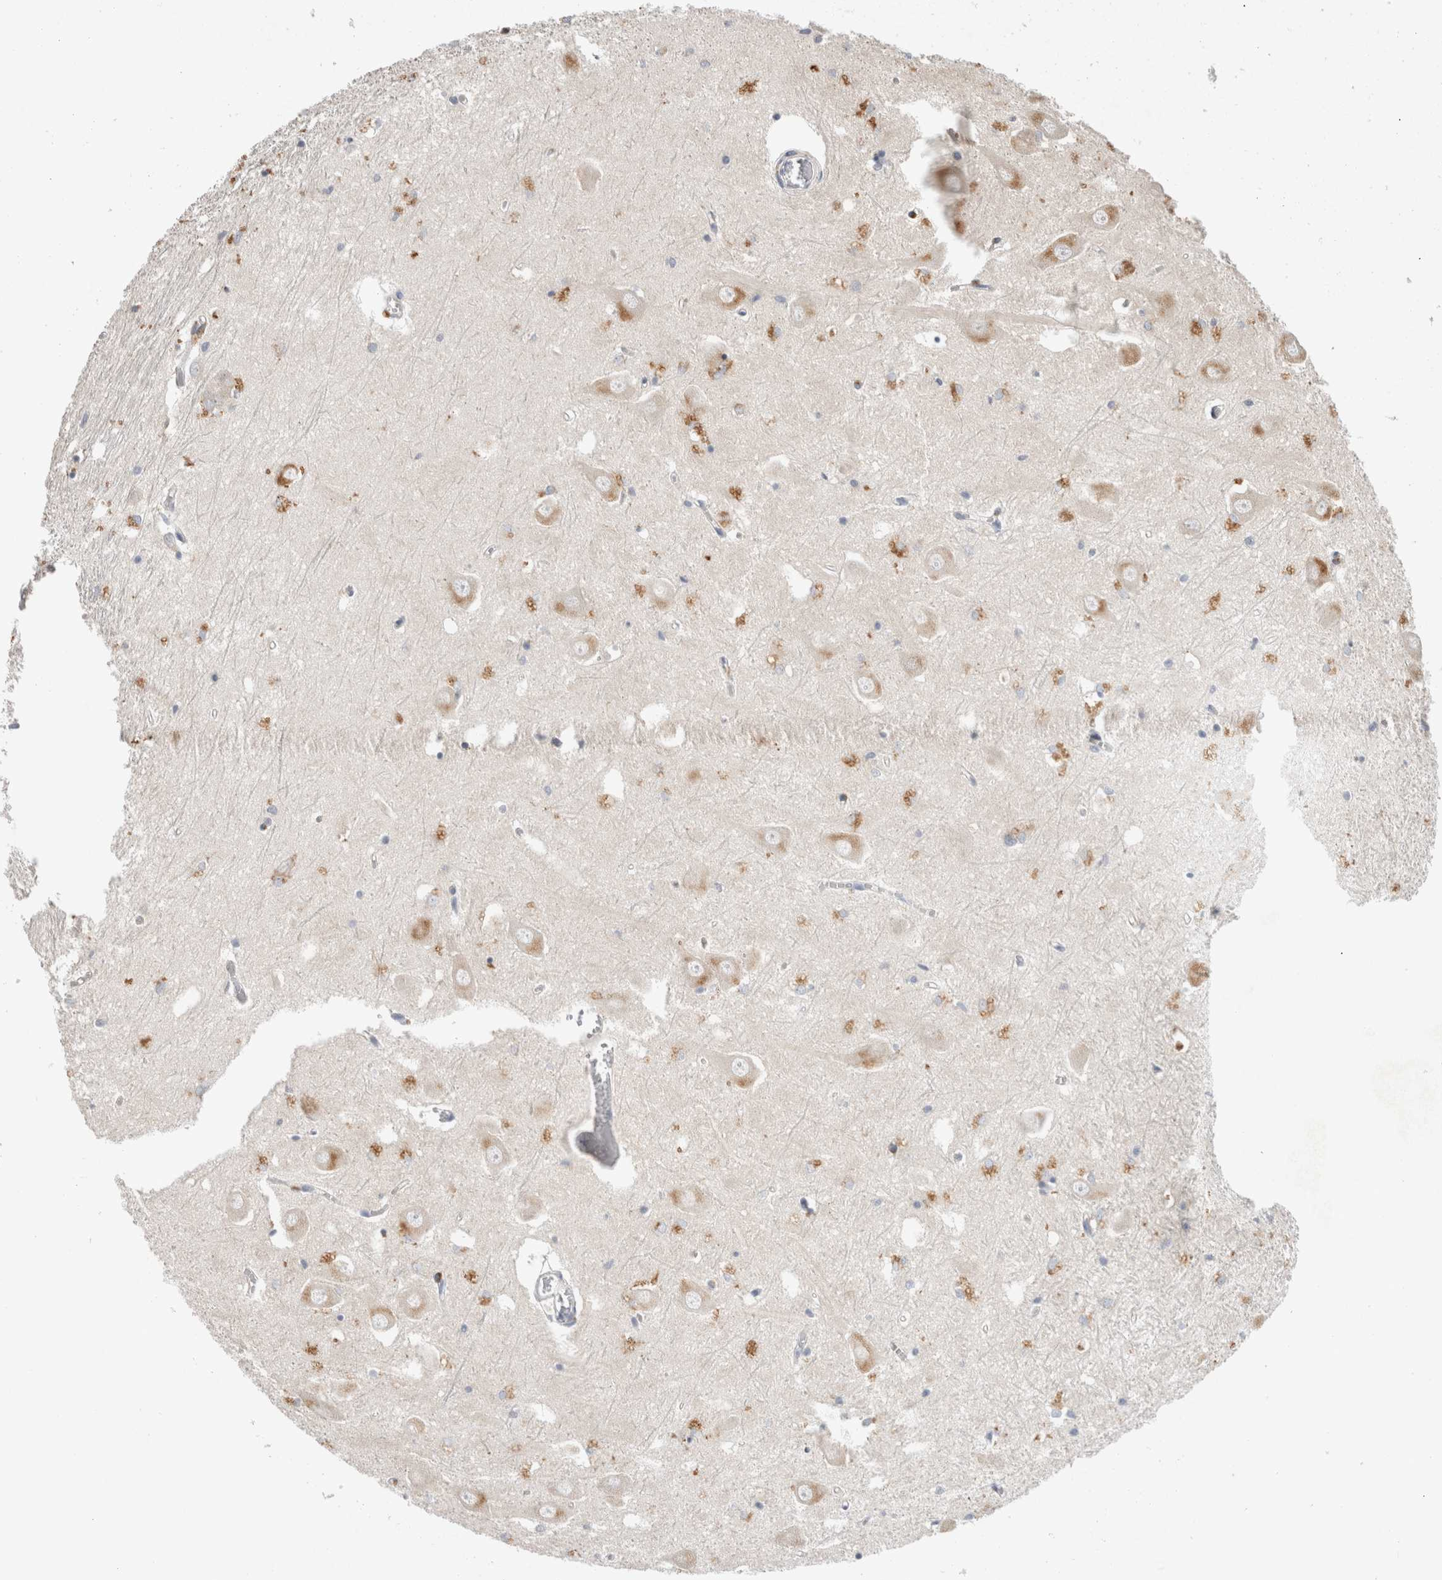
{"staining": {"intensity": "weak", "quantity": "<25%", "location": "cytoplasmic/membranous"}, "tissue": "hippocampus", "cell_type": "Glial cells", "image_type": "normal", "snomed": [{"axis": "morphology", "description": "Normal tissue, NOS"}, {"axis": "topography", "description": "Hippocampus"}], "caption": "Immunohistochemistry (IHC) micrograph of unremarkable hippocampus: human hippocampus stained with DAB (3,3'-diaminobenzidine) reveals no significant protein staining in glial cells. Nuclei are stained in blue.", "gene": "TRMT9B", "patient": {"sex": "male", "age": 70}}